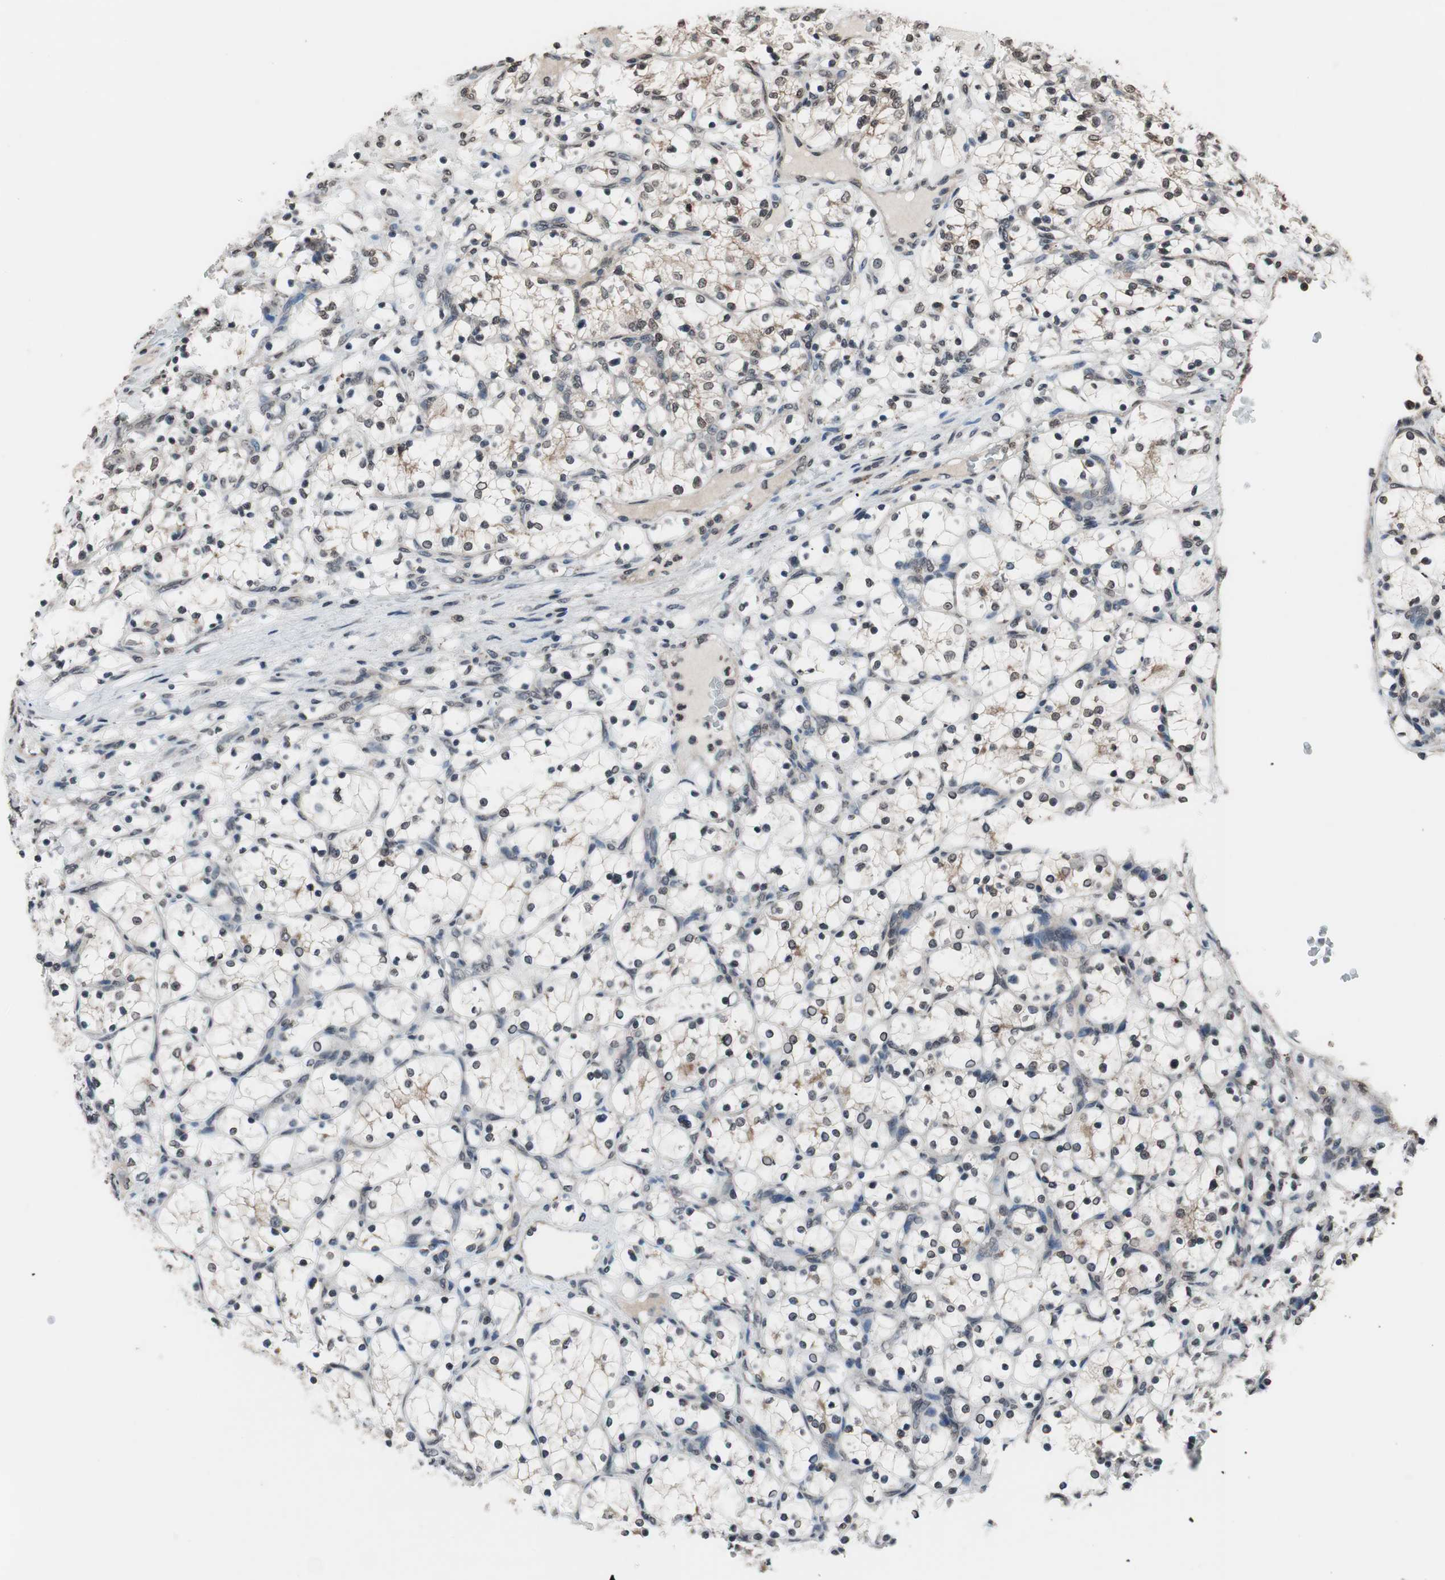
{"staining": {"intensity": "weak", "quantity": "<25%", "location": "nuclear"}, "tissue": "renal cancer", "cell_type": "Tumor cells", "image_type": "cancer", "snomed": [{"axis": "morphology", "description": "Adenocarcinoma, NOS"}, {"axis": "topography", "description": "Kidney"}], "caption": "Tumor cells show no significant protein staining in renal adenocarcinoma.", "gene": "RFC1", "patient": {"sex": "female", "age": 69}}